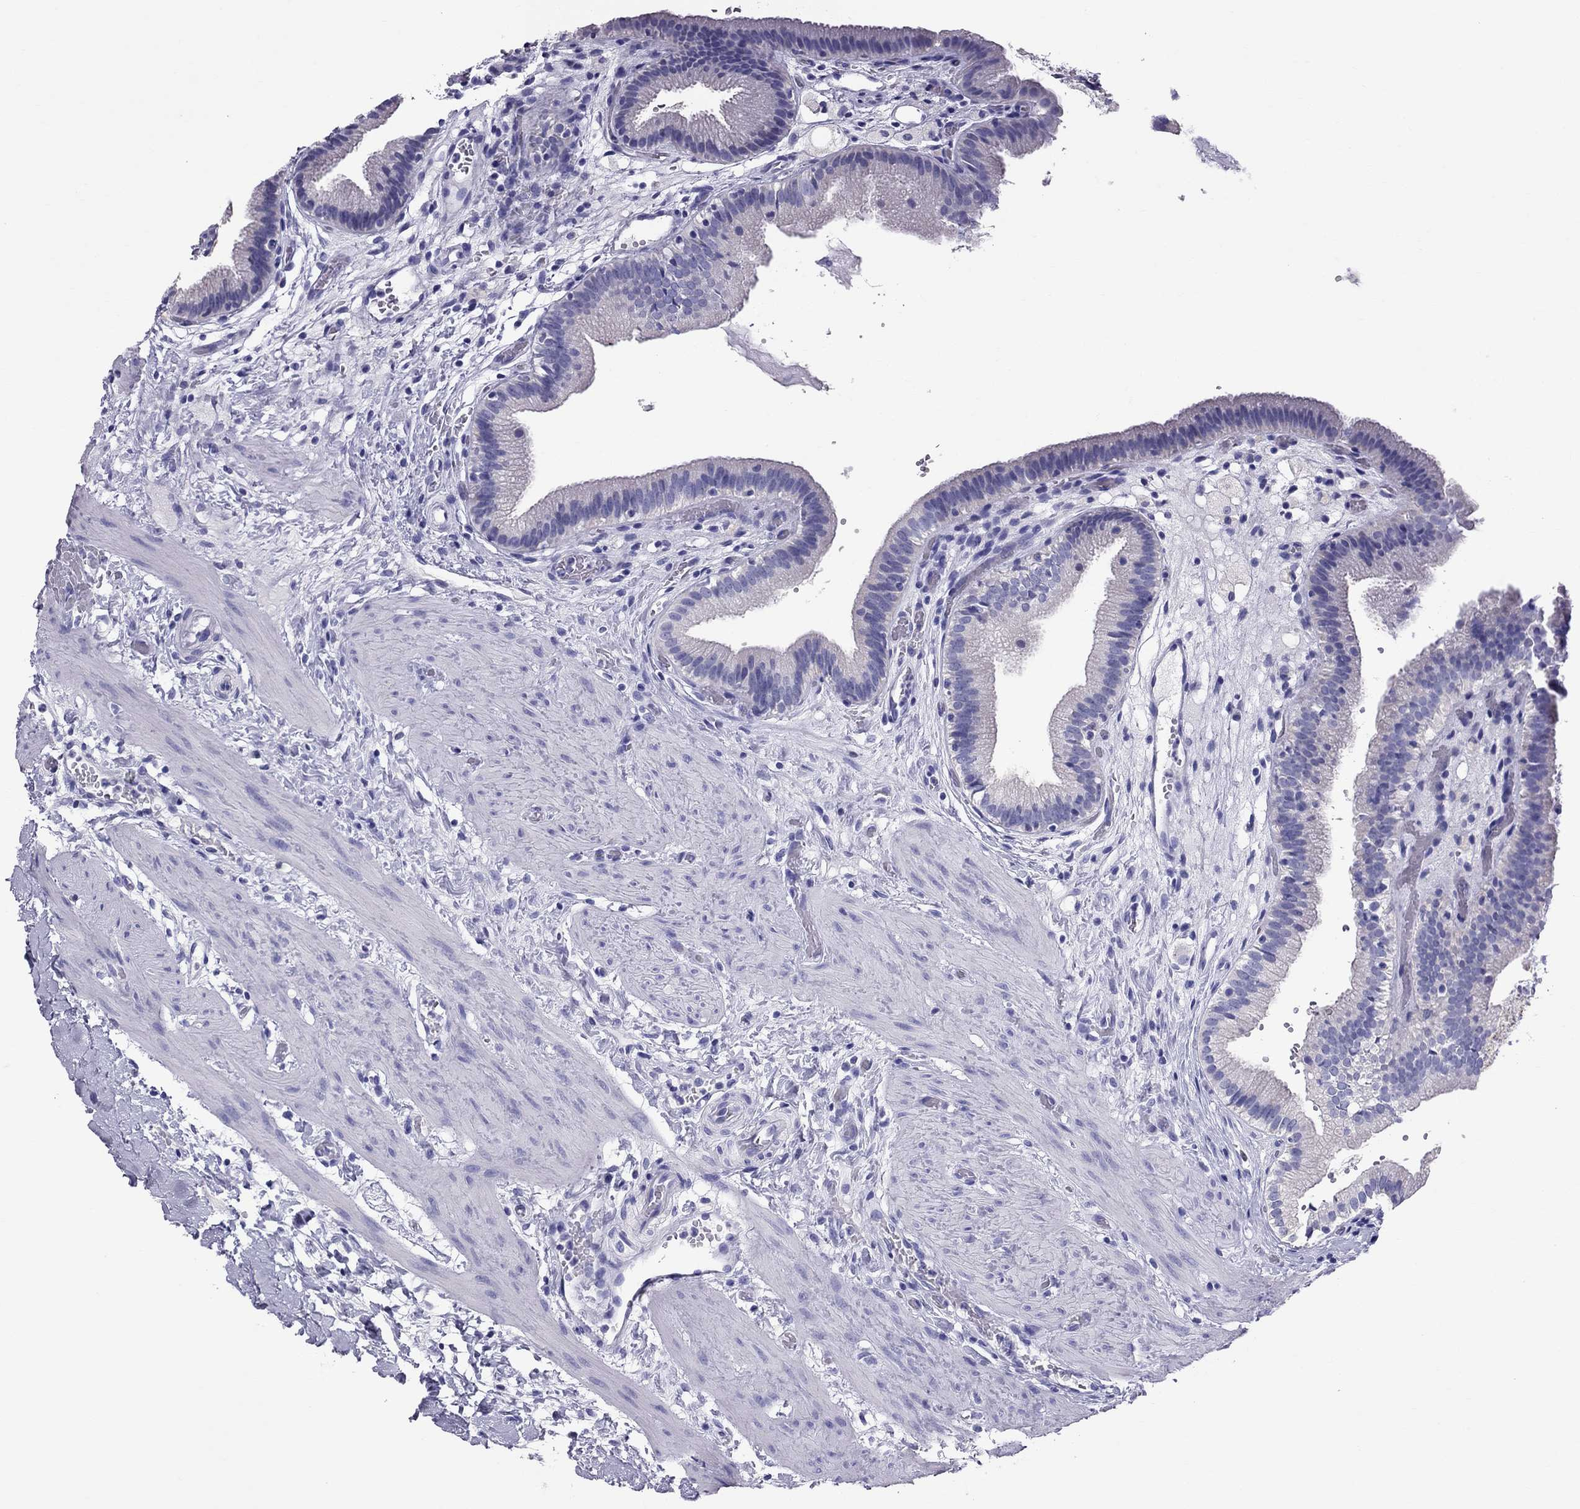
{"staining": {"intensity": "weak", "quantity": "<25%", "location": "cytoplasmic/membranous"}, "tissue": "gallbladder", "cell_type": "Glandular cells", "image_type": "normal", "snomed": [{"axis": "morphology", "description": "Normal tissue, NOS"}, {"axis": "topography", "description": "Gallbladder"}], "caption": "The photomicrograph shows no significant positivity in glandular cells of gallbladder. Brightfield microscopy of IHC stained with DAB (brown) and hematoxylin (blue), captured at high magnification.", "gene": "TTLL13", "patient": {"sex": "female", "age": 24}}